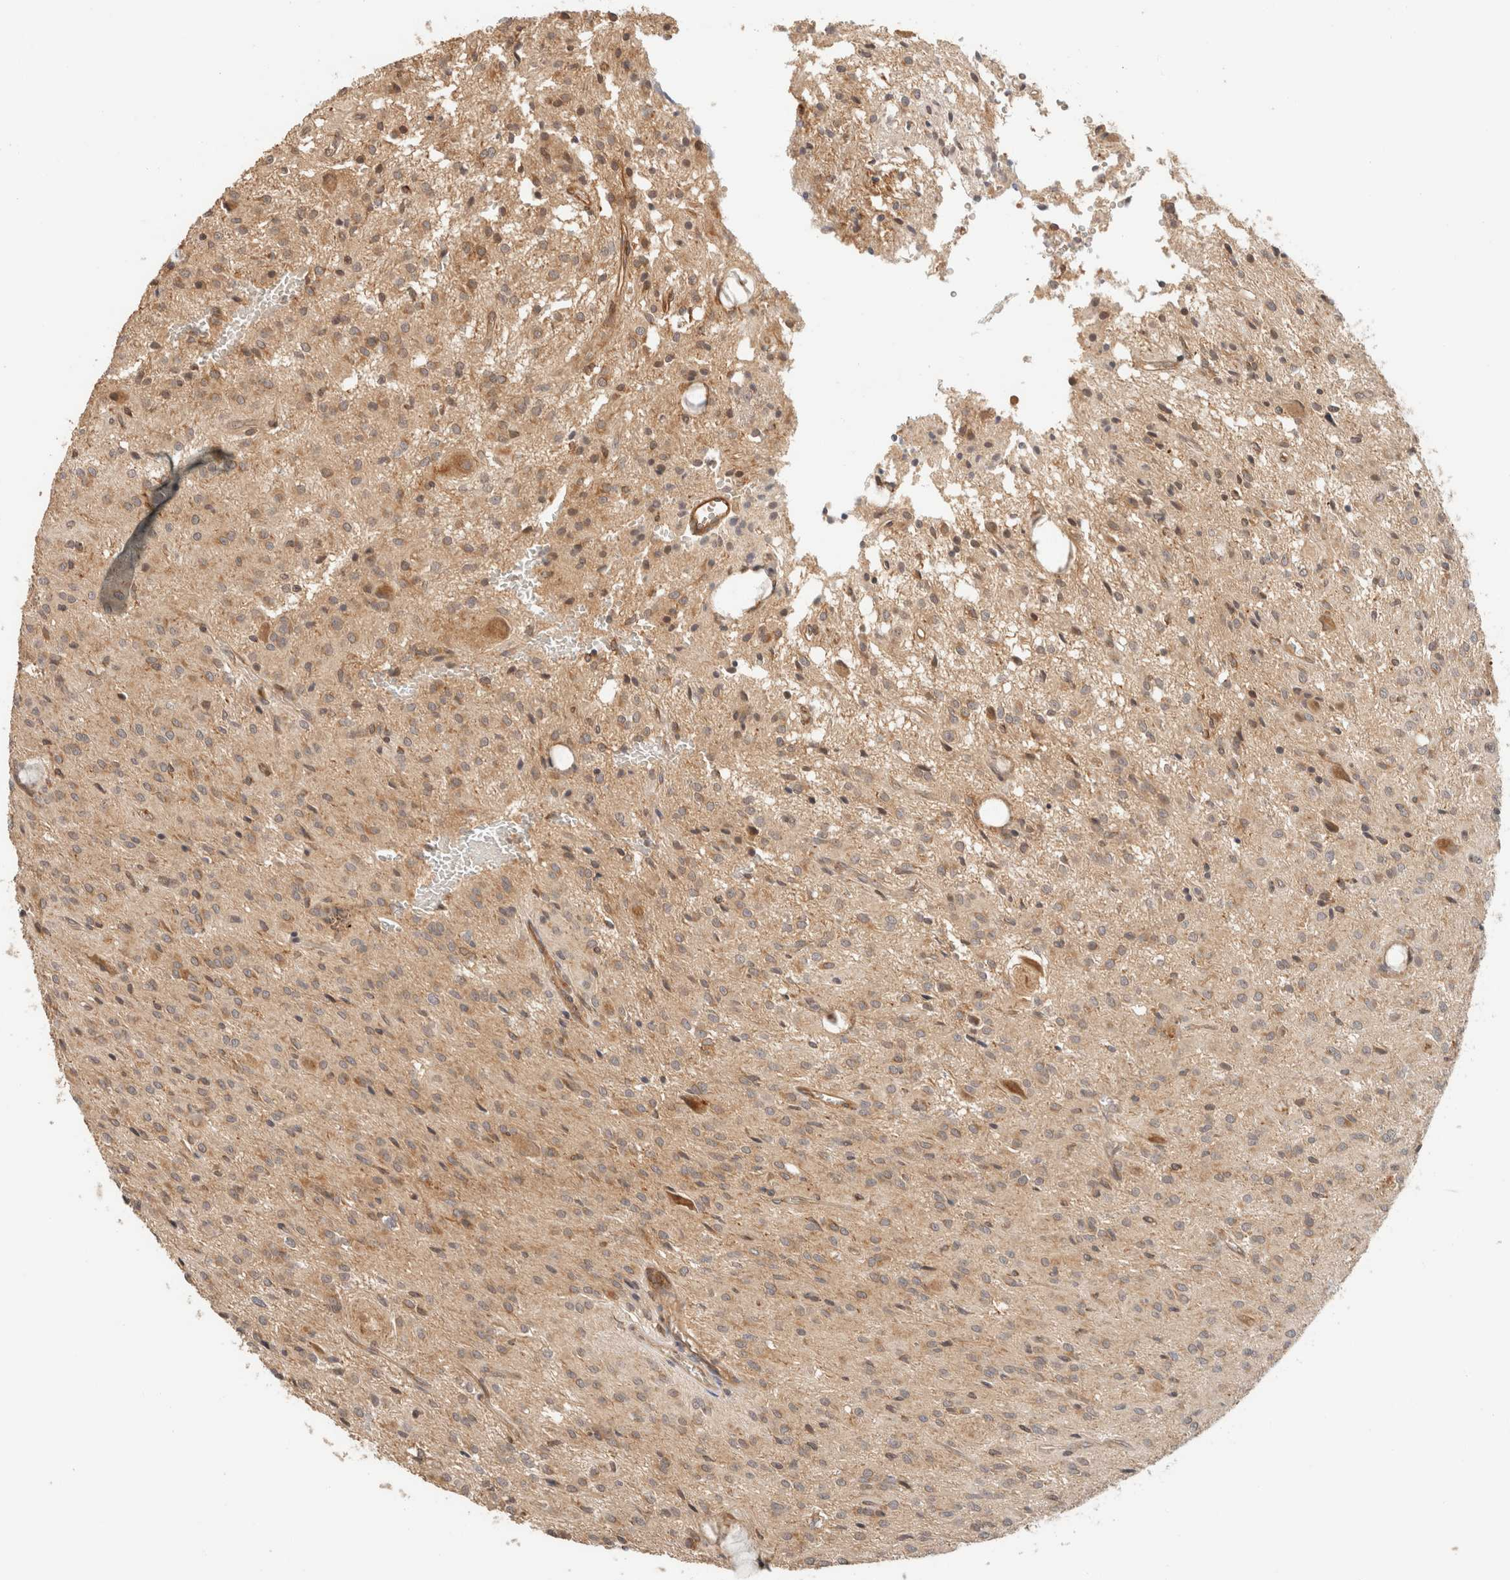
{"staining": {"intensity": "weak", "quantity": ">75%", "location": "cytoplasmic/membranous"}, "tissue": "glioma", "cell_type": "Tumor cells", "image_type": "cancer", "snomed": [{"axis": "morphology", "description": "Glioma, malignant, High grade"}, {"axis": "topography", "description": "Brain"}], "caption": "High-grade glioma (malignant) stained for a protein reveals weak cytoplasmic/membranous positivity in tumor cells.", "gene": "TACC1", "patient": {"sex": "female", "age": 59}}